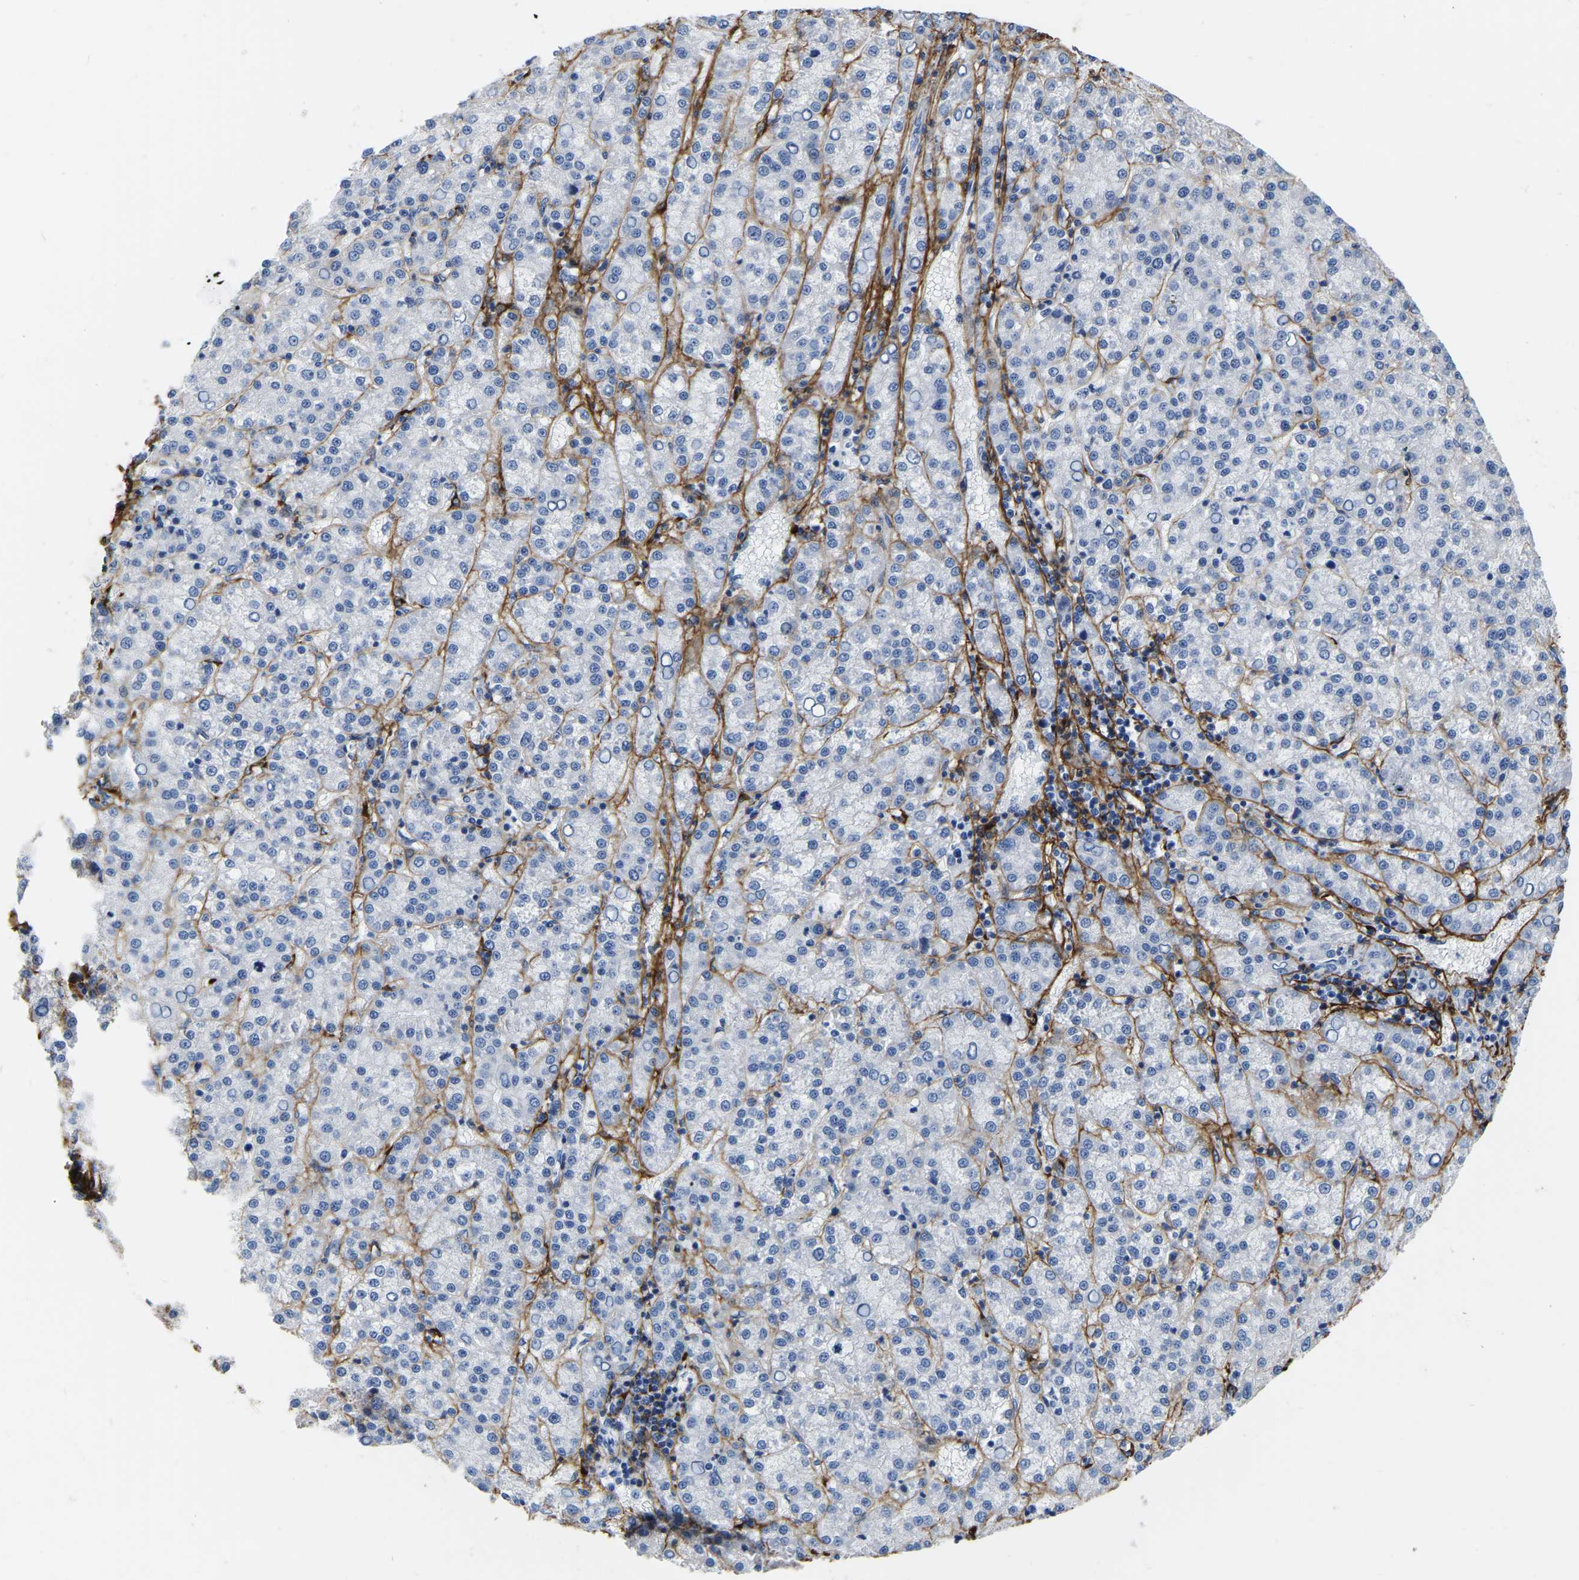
{"staining": {"intensity": "negative", "quantity": "none", "location": "none"}, "tissue": "liver cancer", "cell_type": "Tumor cells", "image_type": "cancer", "snomed": [{"axis": "morphology", "description": "Carcinoma, Hepatocellular, NOS"}, {"axis": "topography", "description": "Liver"}], "caption": "DAB immunohistochemical staining of human liver cancer (hepatocellular carcinoma) displays no significant staining in tumor cells. (Stains: DAB (3,3'-diaminobenzidine) IHC with hematoxylin counter stain, Microscopy: brightfield microscopy at high magnification).", "gene": "COL6A1", "patient": {"sex": "female", "age": 58}}